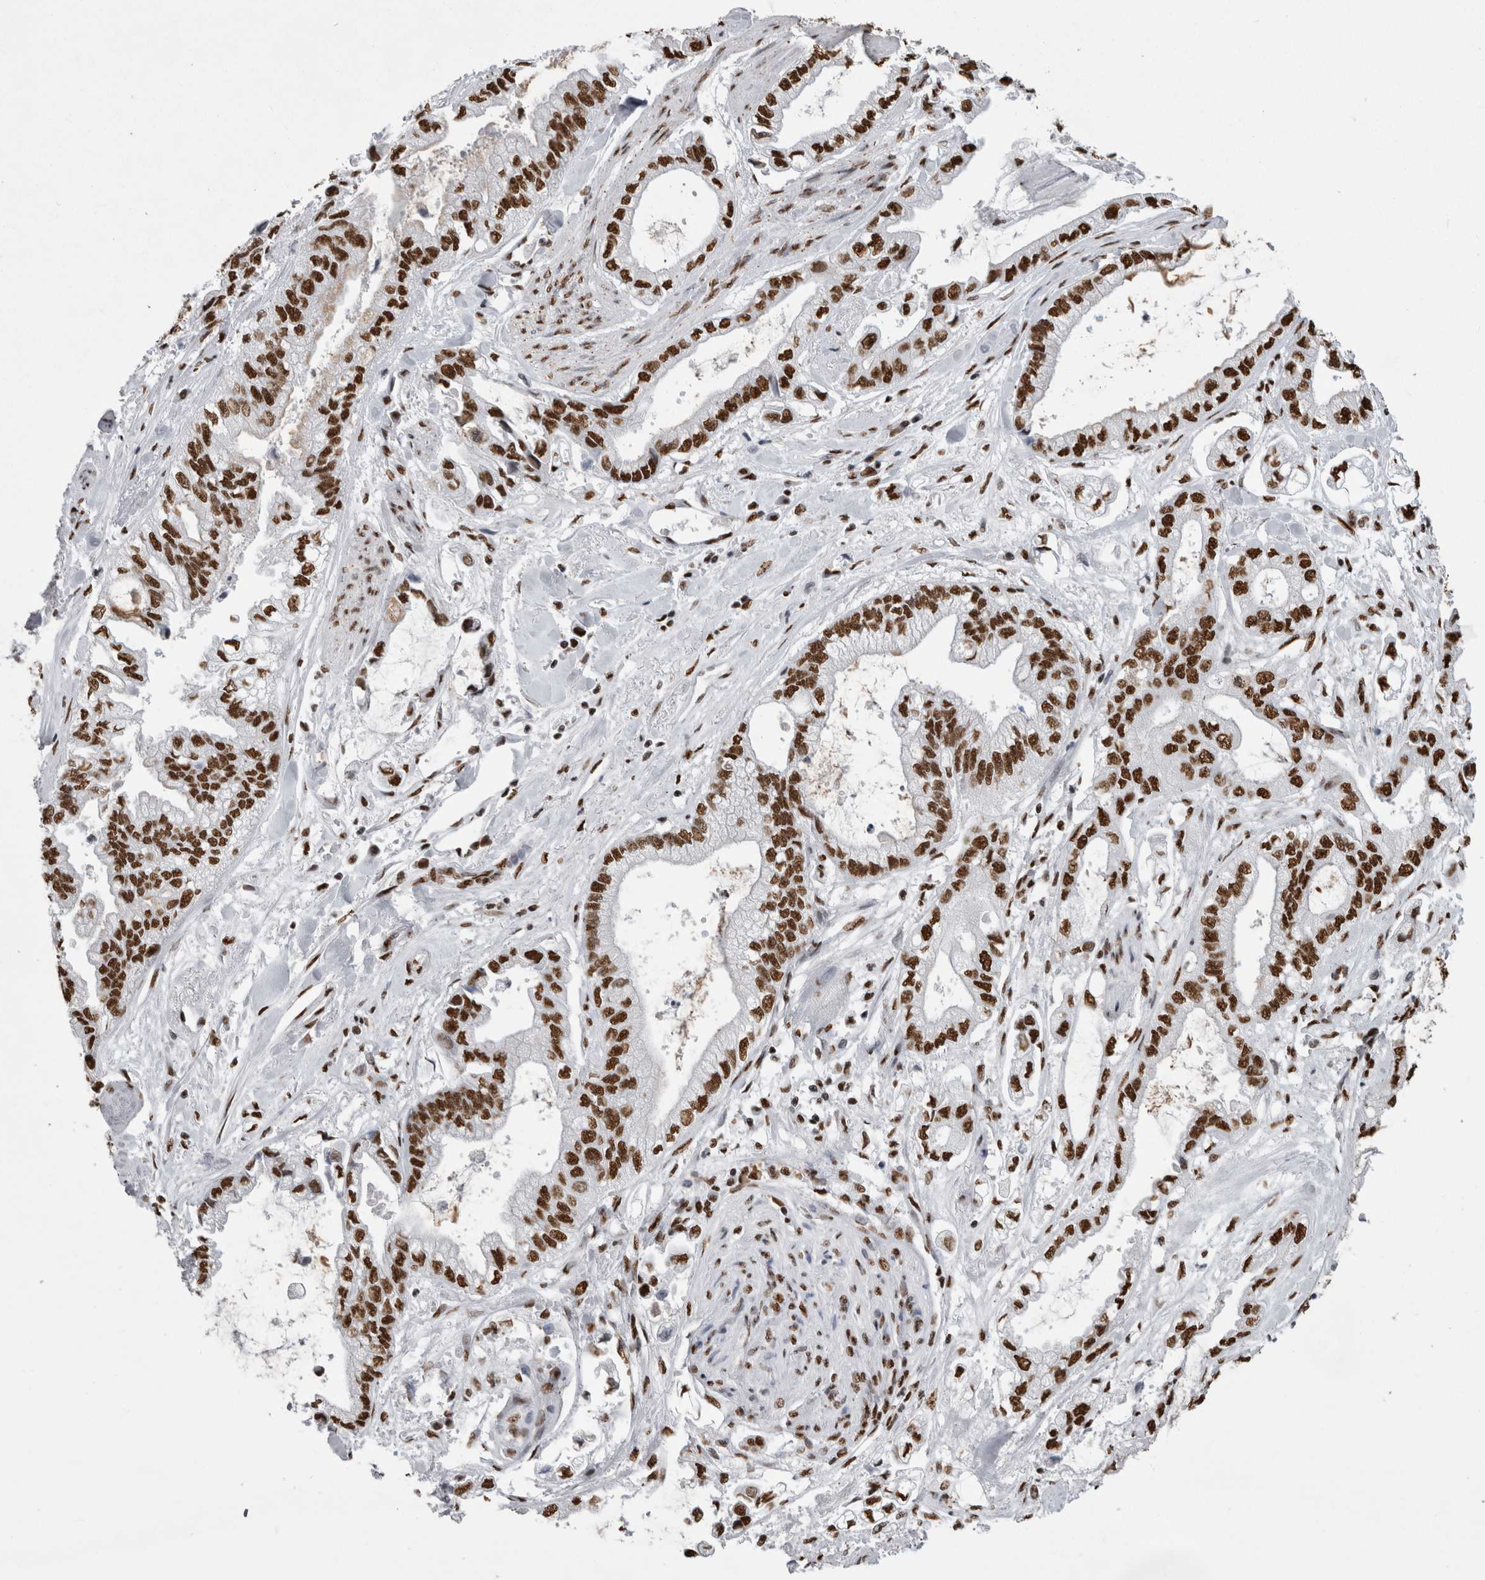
{"staining": {"intensity": "strong", "quantity": ">75%", "location": "nuclear"}, "tissue": "stomach cancer", "cell_type": "Tumor cells", "image_type": "cancer", "snomed": [{"axis": "morphology", "description": "Normal tissue, NOS"}, {"axis": "morphology", "description": "Adenocarcinoma, NOS"}, {"axis": "topography", "description": "Stomach"}], "caption": "Protein analysis of adenocarcinoma (stomach) tissue displays strong nuclear staining in approximately >75% of tumor cells.", "gene": "ALPK3", "patient": {"sex": "male", "age": 62}}